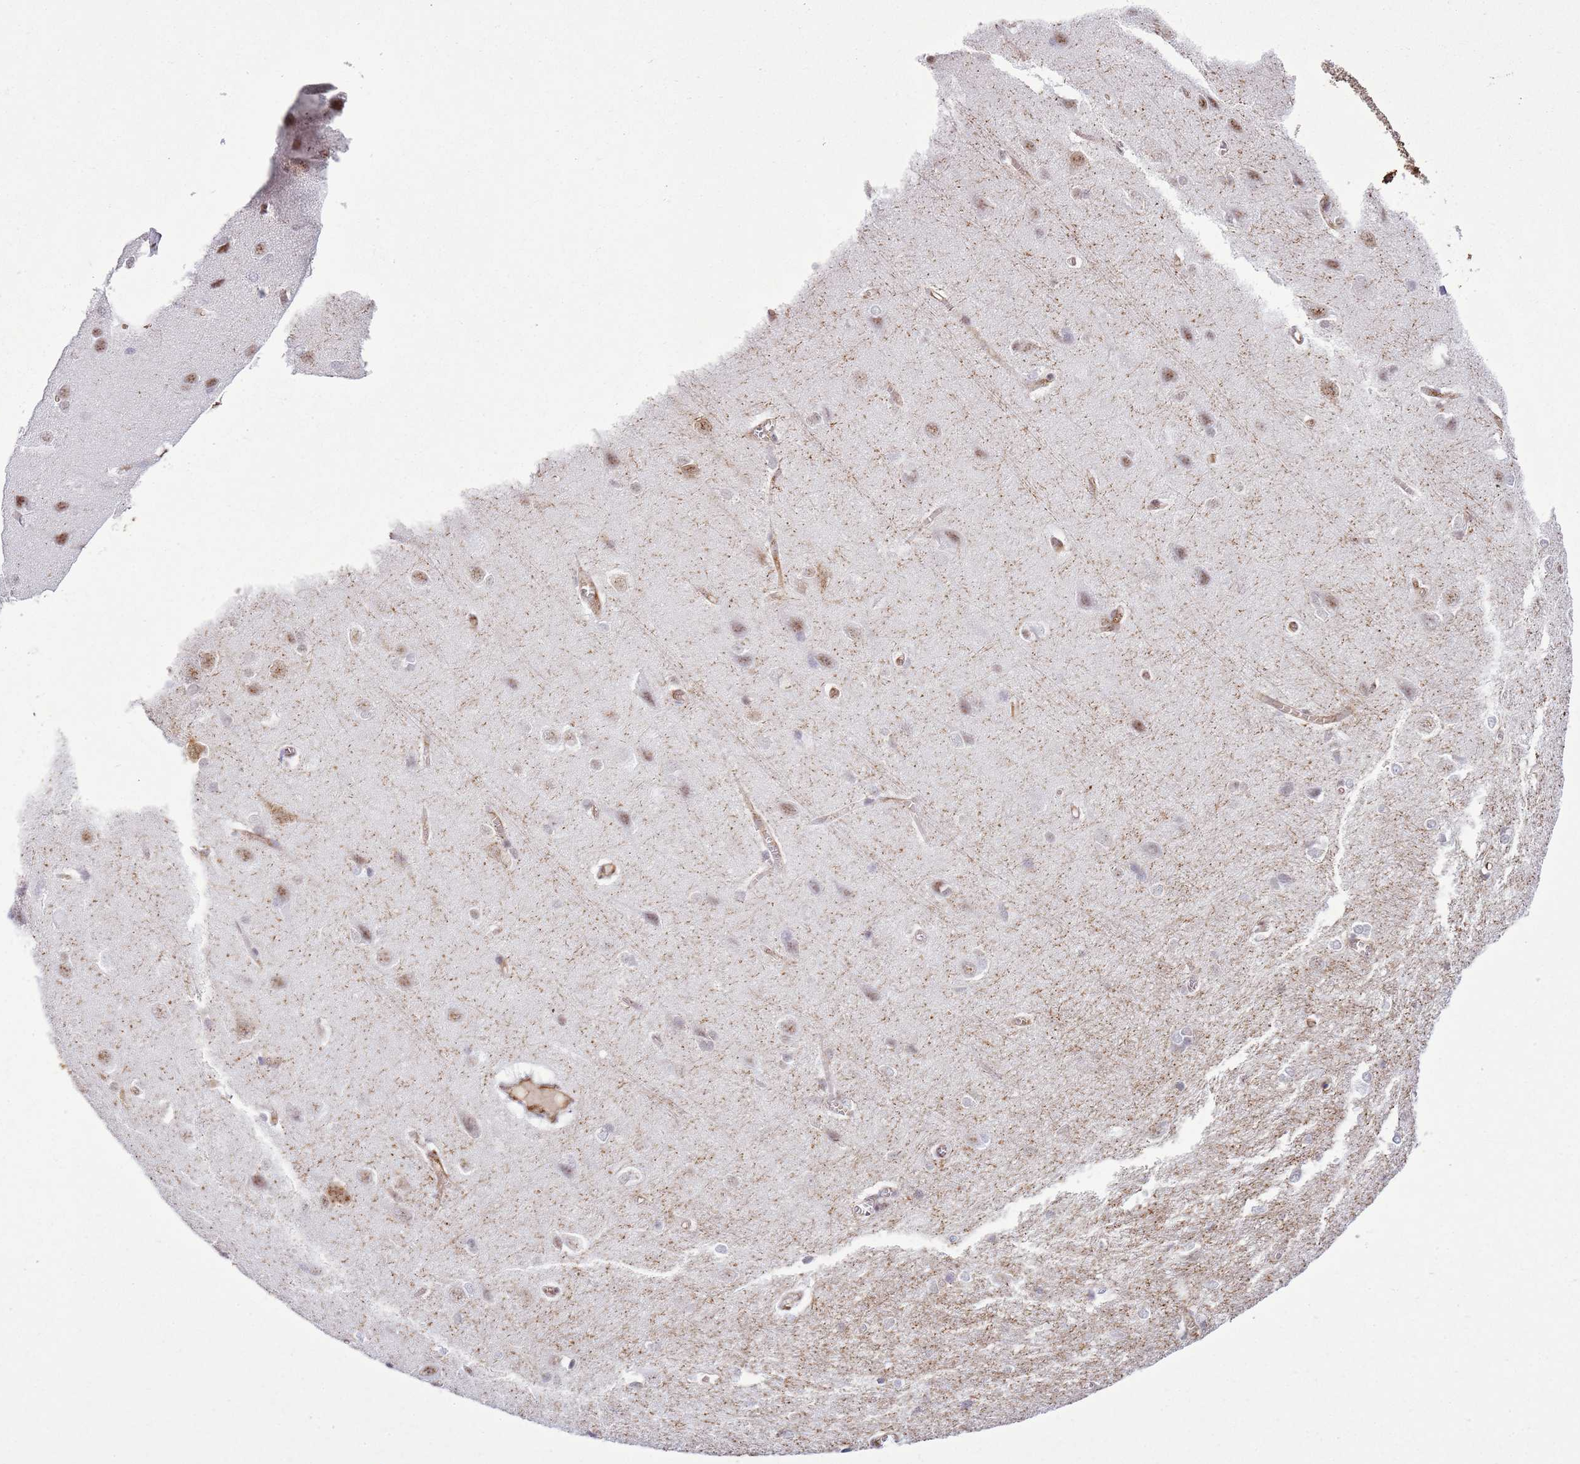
{"staining": {"intensity": "weak", "quantity": ">75%", "location": "cytoplasmic/membranous"}, "tissue": "cerebral cortex", "cell_type": "Endothelial cells", "image_type": "normal", "snomed": [{"axis": "morphology", "description": "Normal tissue, NOS"}, {"axis": "topography", "description": "Cerebral cortex"}], "caption": "The micrograph exhibits a brown stain indicating the presence of a protein in the cytoplasmic/membranous of endothelial cells in cerebral cortex. (Stains: DAB (3,3'-diaminobenzidine) in brown, nuclei in blue, Microscopy: brightfield microscopy at high magnification).", "gene": "GABRE", "patient": {"sex": "male", "age": 37}}